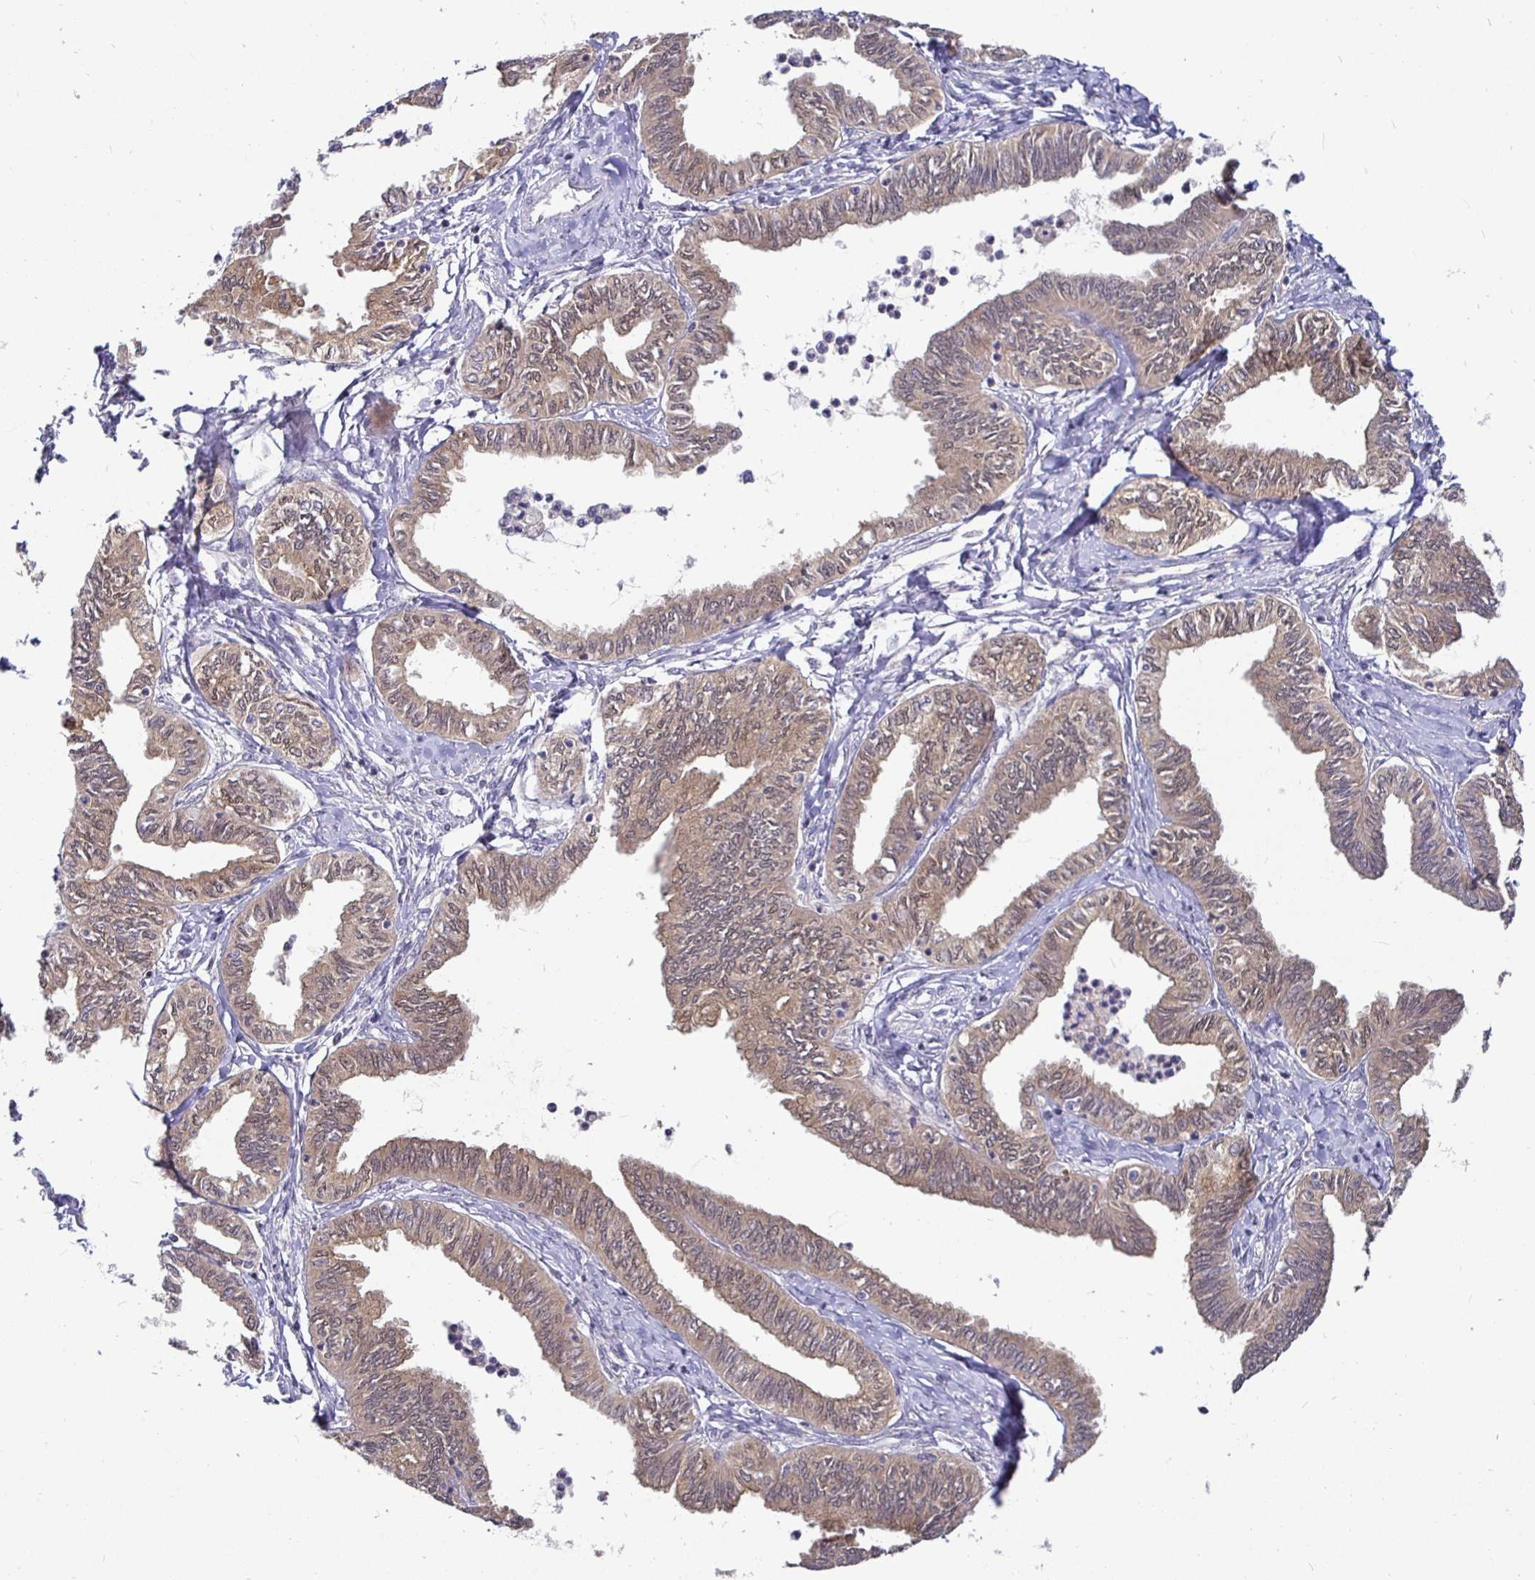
{"staining": {"intensity": "weak", "quantity": ">75%", "location": "cytoplasmic/membranous,nuclear"}, "tissue": "ovarian cancer", "cell_type": "Tumor cells", "image_type": "cancer", "snomed": [{"axis": "morphology", "description": "Carcinoma, endometroid"}, {"axis": "topography", "description": "Ovary"}], "caption": "Brown immunohistochemical staining in endometroid carcinoma (ovarian) displays weak cytoplasmic/membranous and nuclear positivity in about >75% of tumor cells.", "gene": "KIF21A", "patient": {"sex": "female", "age": 70}}